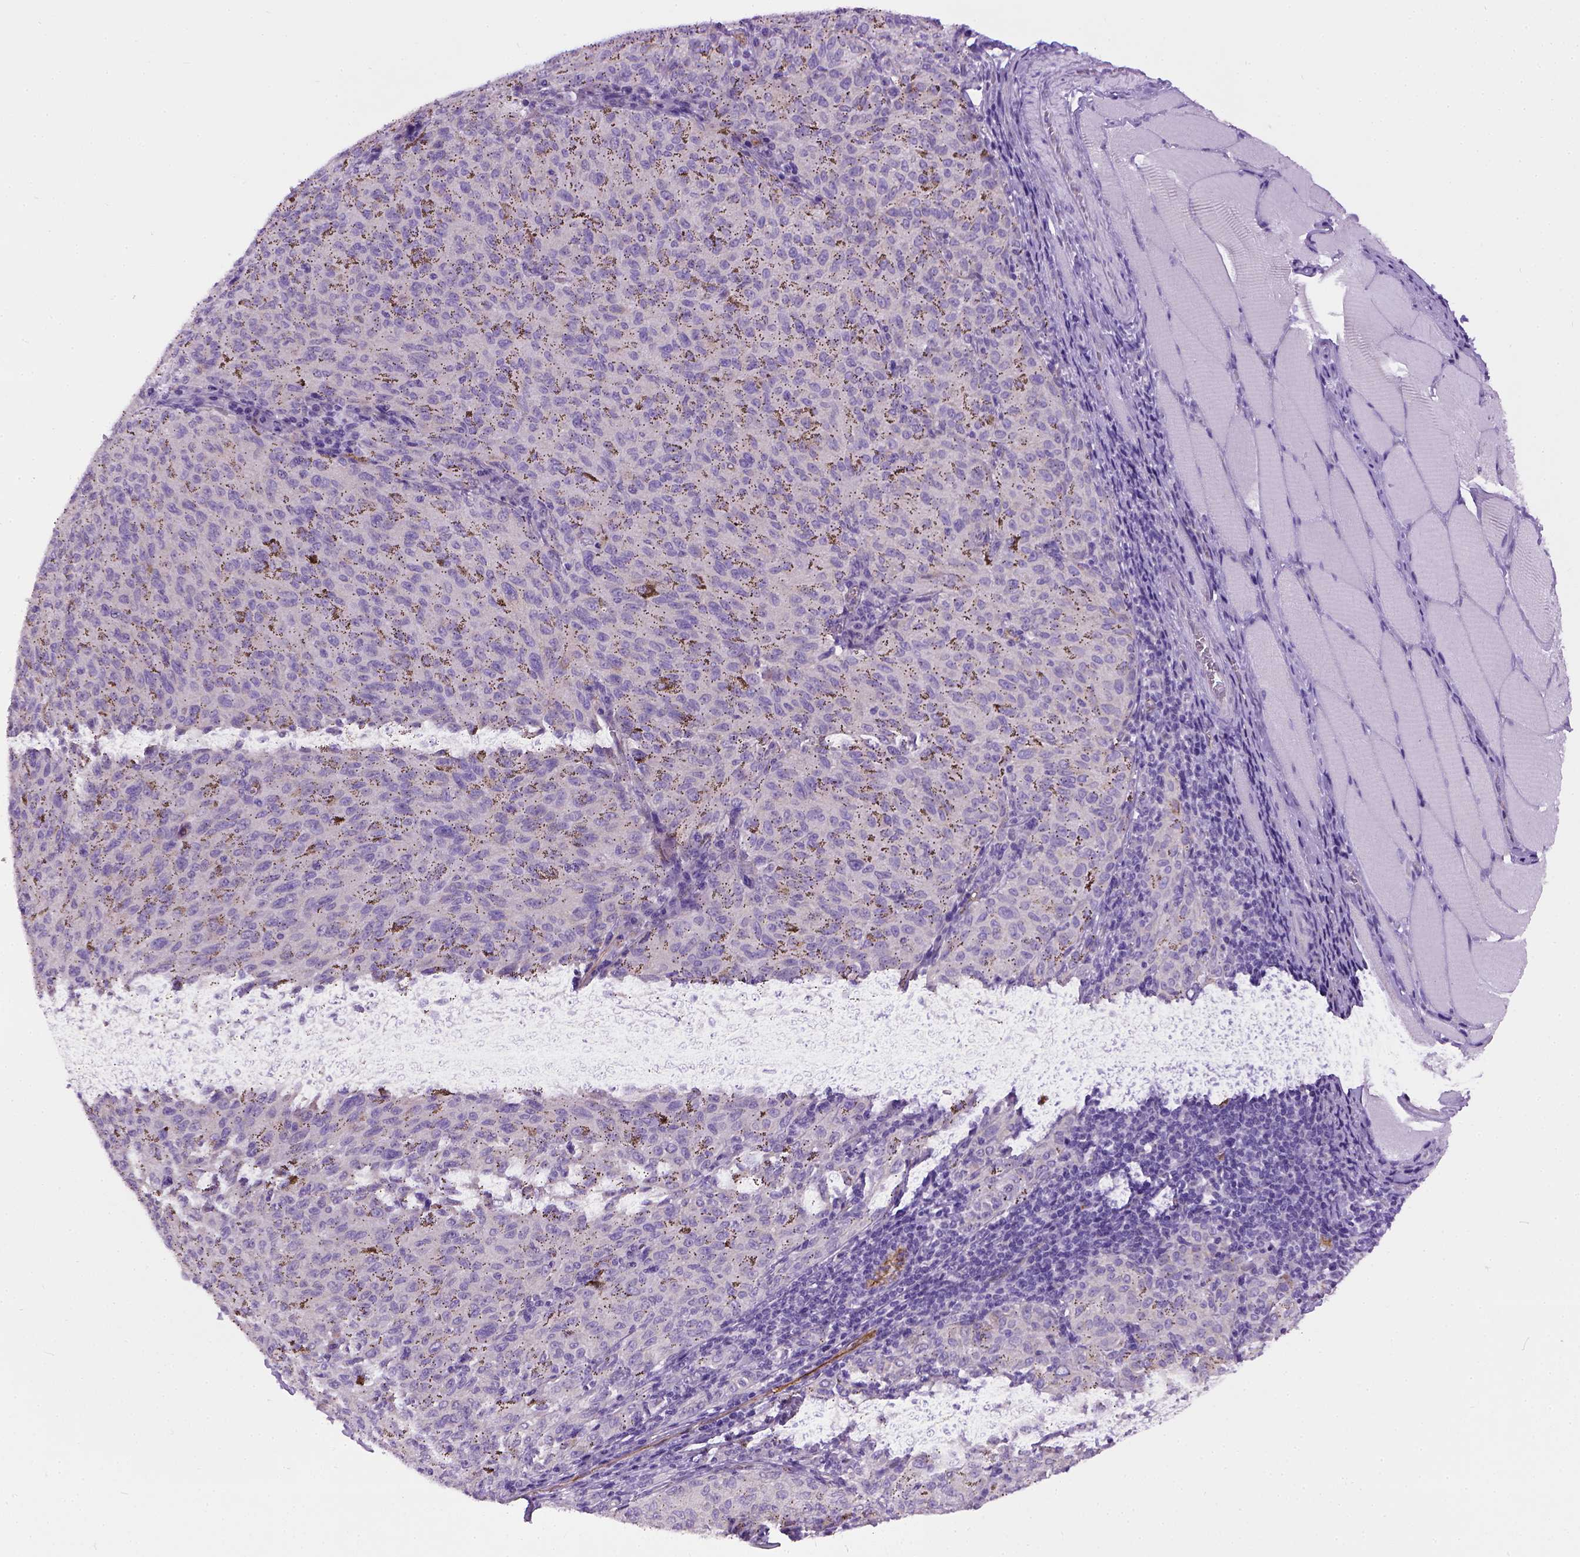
{"staining": {"intensity": "negative", "quantity": "none", "location": "none"}, "tissue": "melanoma", "cell_type": "Tumor cells", "image_type": "cancer", "snomed": [{"axis": "morphology", "description": "Malignant melanoma, NOS"}, {"axis": "topography", "description": "Skin"}], "caption": "Tumor cells are negative for brown protein staining in melanoma.", "gene": "ENG", "patient": {"sex": "female", "age": 72}}